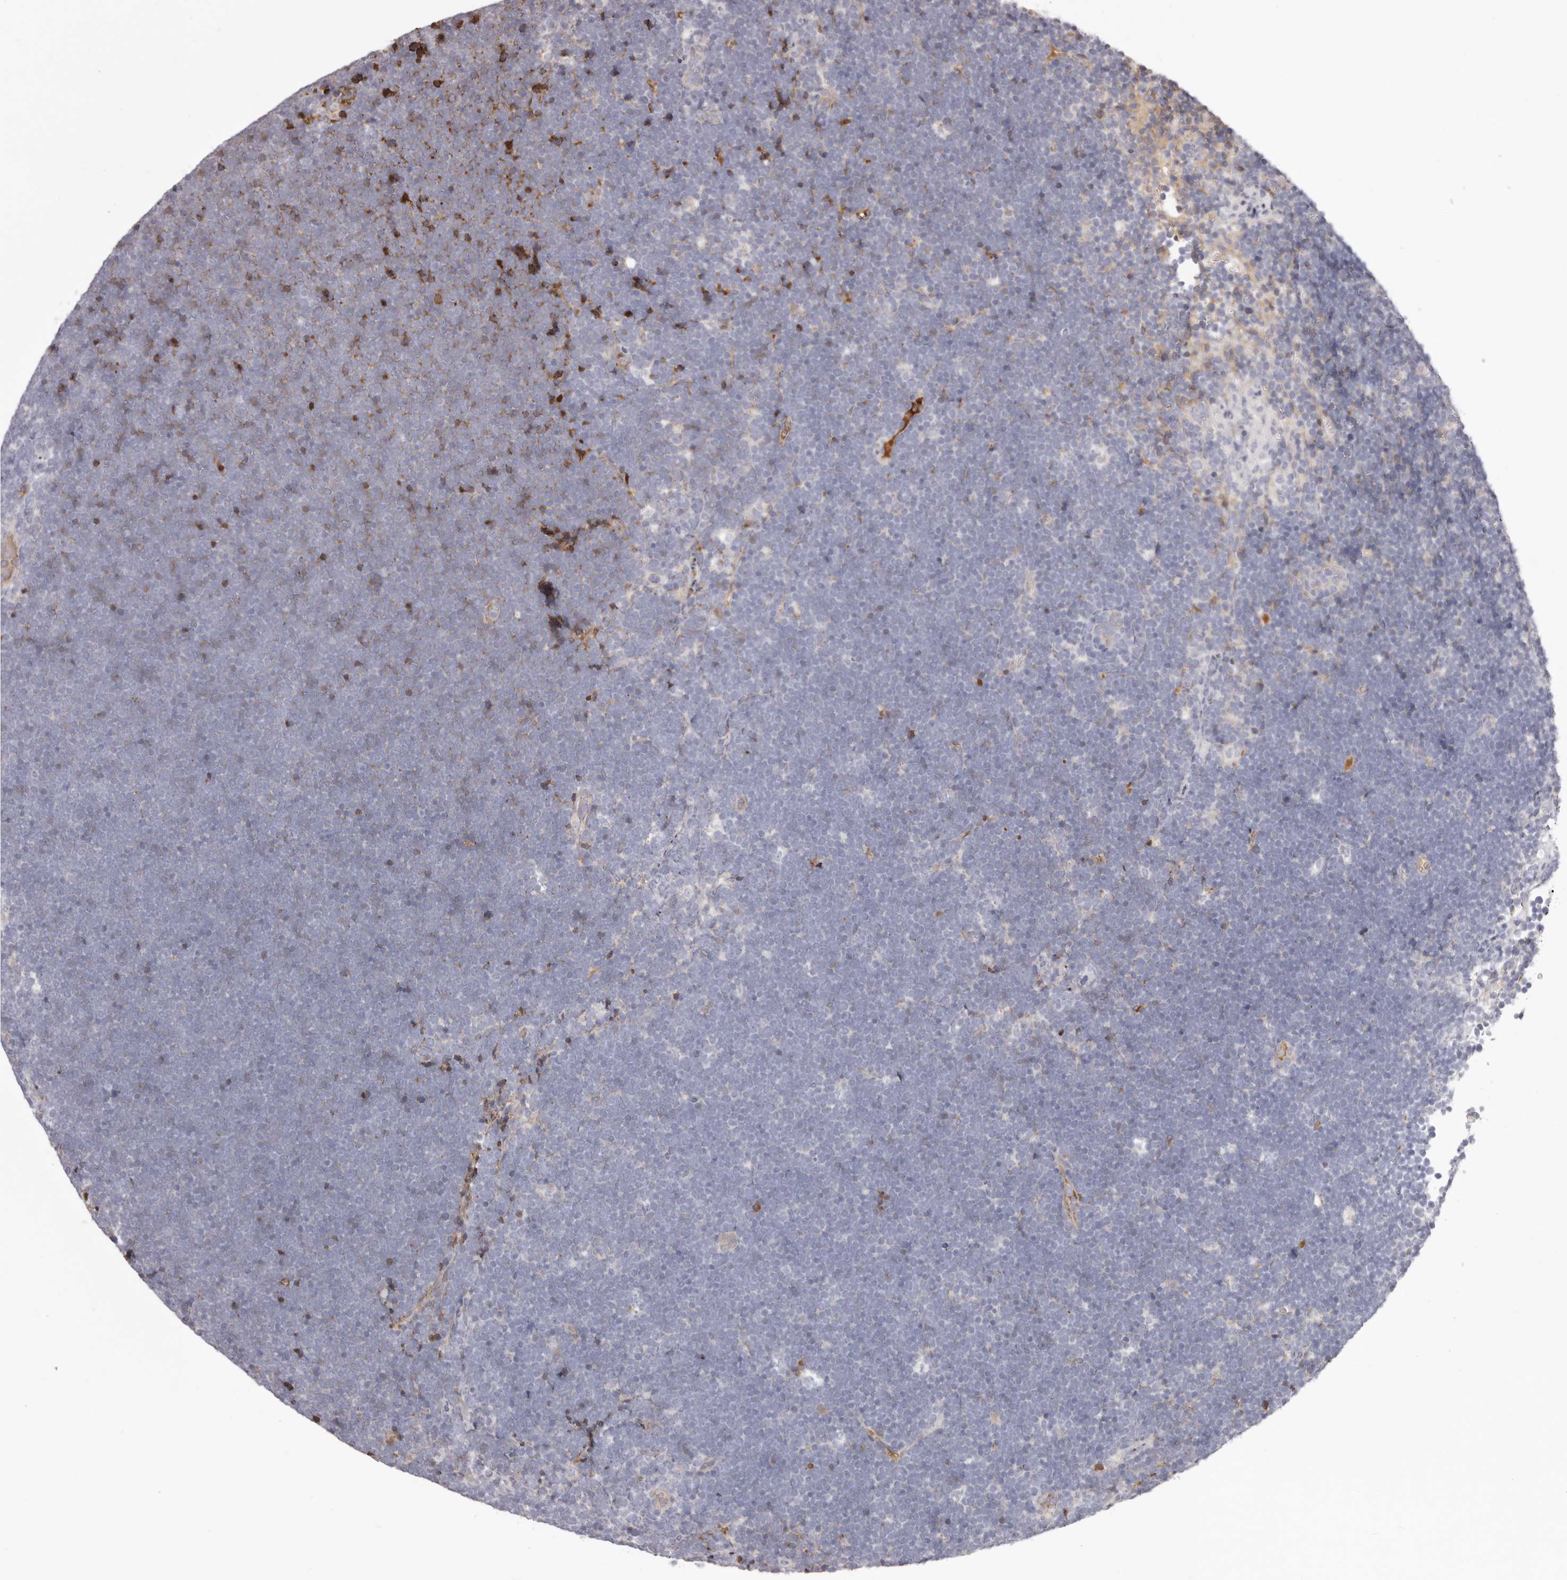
{"staining": {"intensity": "negative", "quantity": "none", "location": "none"}, "tissue": "lymphoma", "cell_type": "Tumor cells", "image_type": "cancer", "snomed": [{"axis": "morphology", "description": "Malignant lymphoma, non-Hodgkin's type, High grade"}, {"axis": "topography", "description": "Lymph node"}], "caption": "Histopathology image shows no protein staining in tumor cells of lymphoma tissue. The staining was performed using DAB to visualize the protein expression in brown, while the nuclei were stained in blue with hematoxylin (Magnification: 20x).", "gene": "OTUD3", "patient": {"sex": "male", "age": 13}}